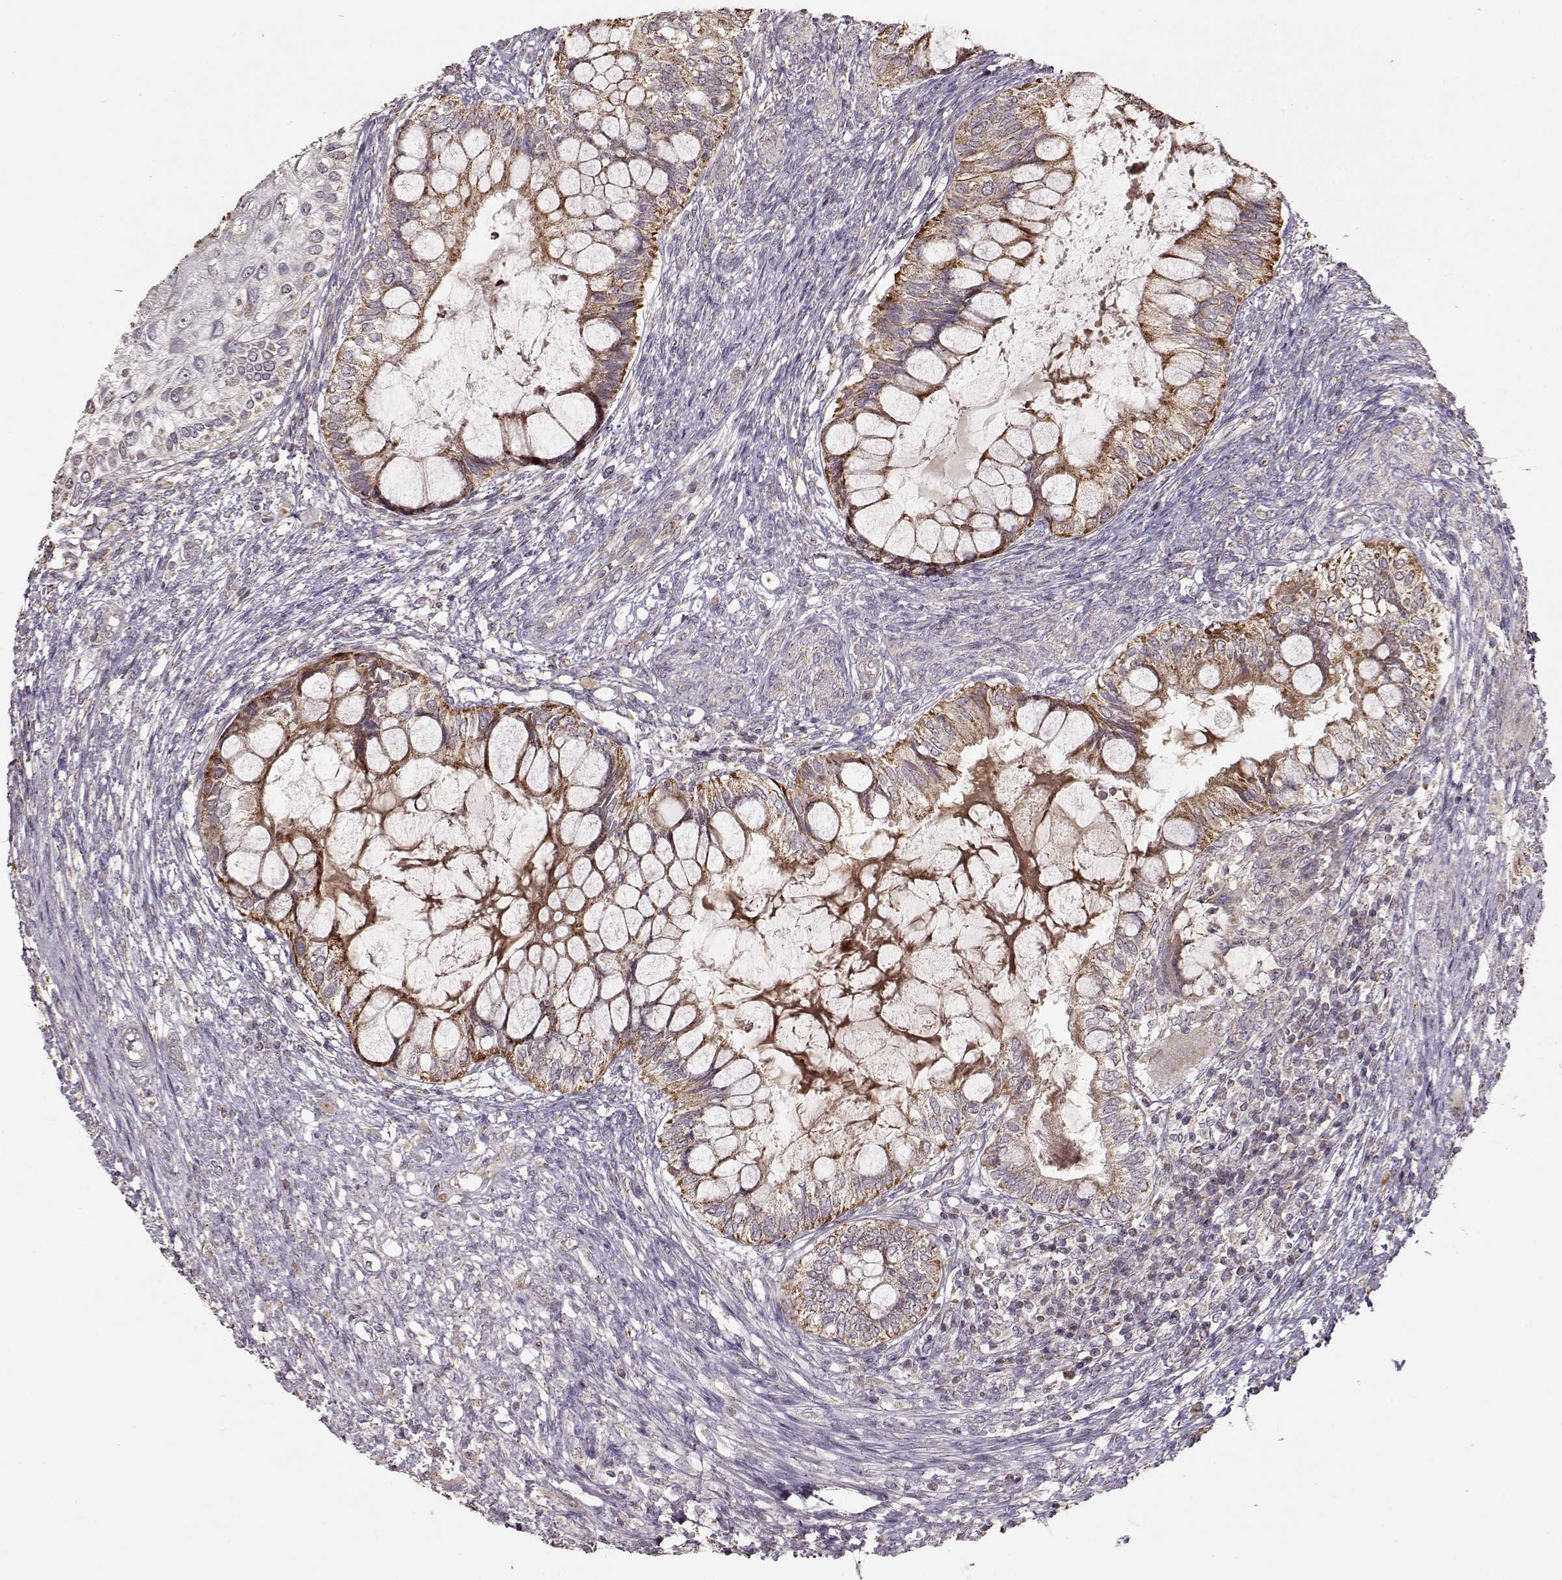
{"staining": {"intensity": "moderate", "quantity": ">75%", "location": "cytoplasmic/membranous"}, "tissue": "testis cancer", "cell_type": "Tumor cells", "image_type": "cancer", "snomed": [{"axis": "morphology", "description": "Seminoma, NOS"}, {"axis": "morphology", "description": "Carcinoma, Embryonal, NOS"}, {"axis": "topography", "description": "Testis"}], "caption": "This is an image of immunohistochemistry staining of testis cancer, which shows moderate positivity in the cytoplasmic/membranous of tumor cells.", "gene": "CMTM3", "patient": {"sex": "male", "age": 41}}